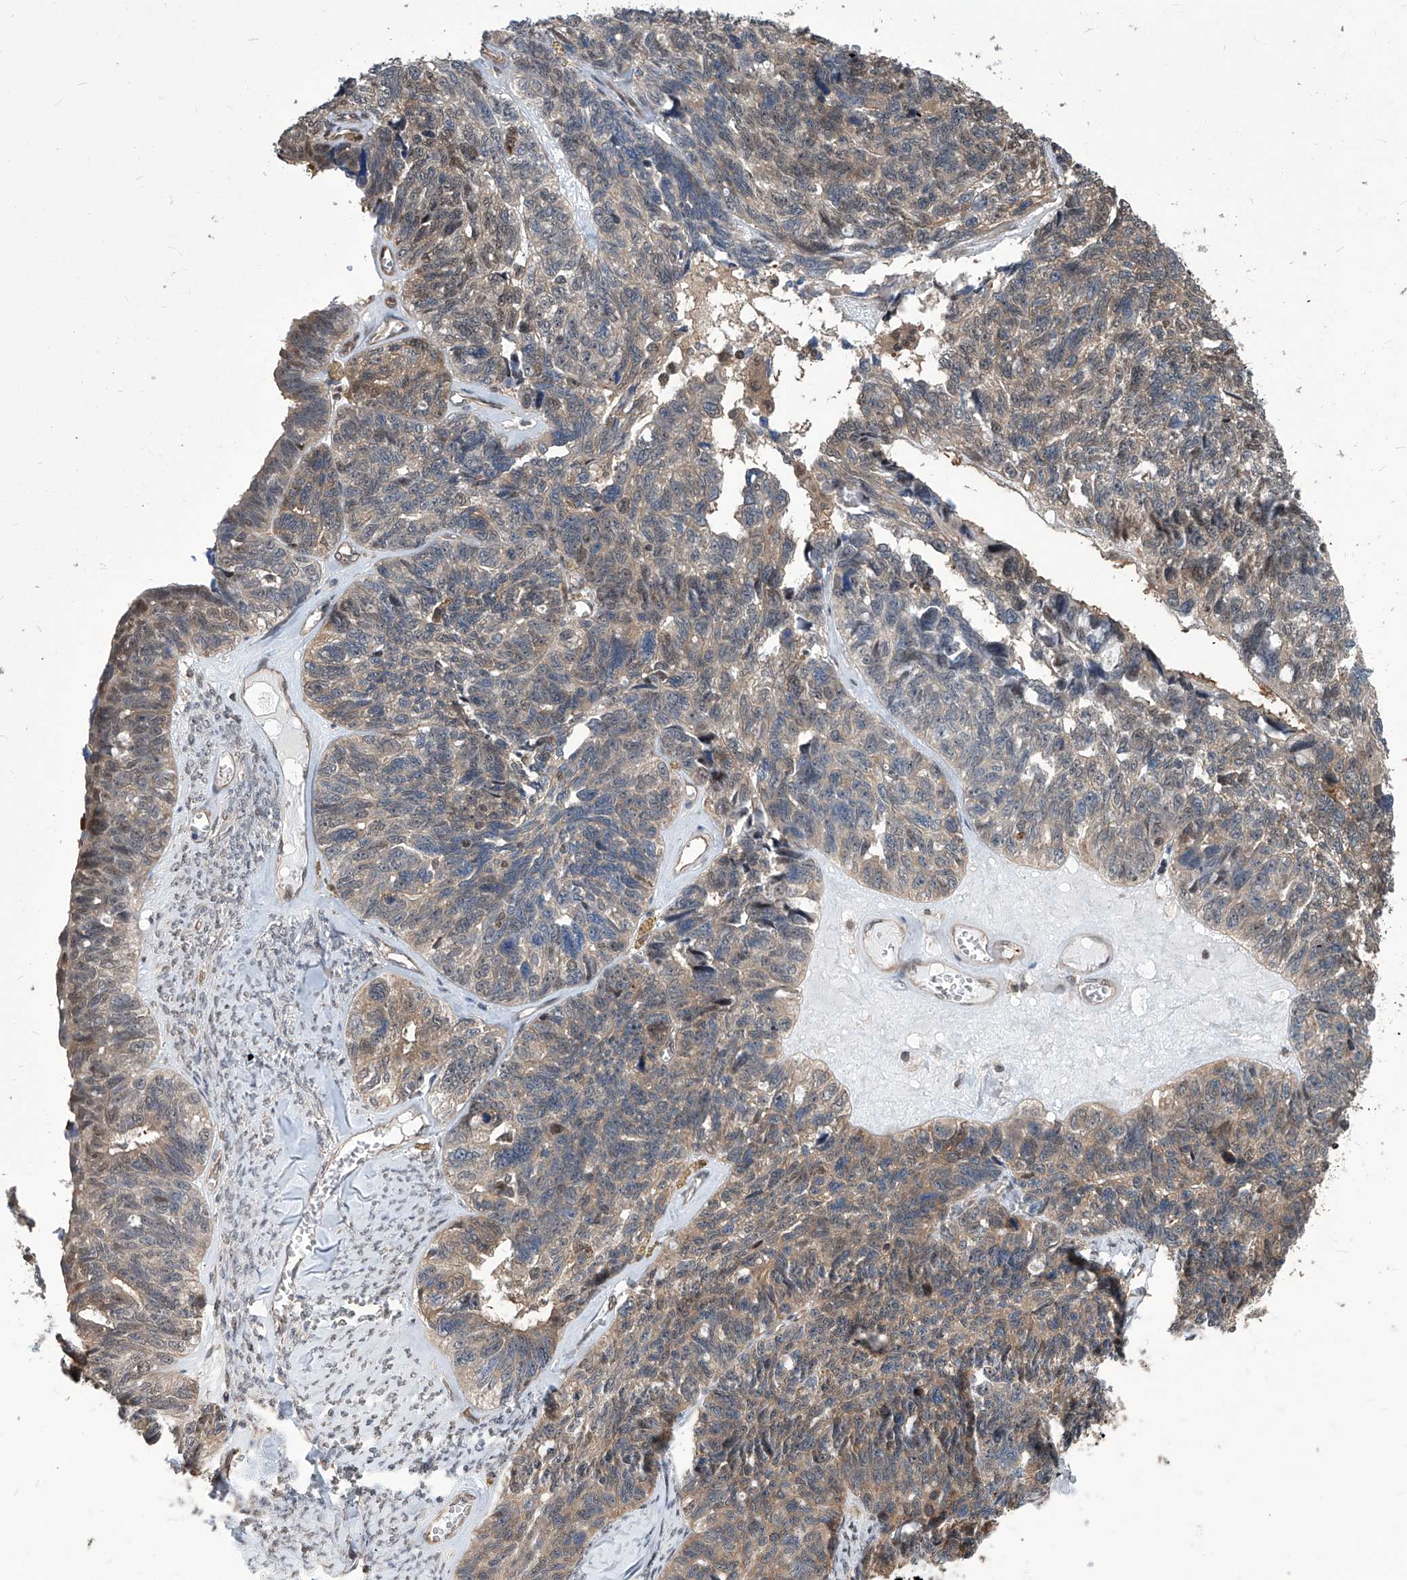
{"staining": {"intensity": "weak", "quantity": "25%-75%", "location": "cytoplasmic/membranous"}, "tissue": "ovarian cancer", "cell_type": "Tumor cells", "image_type": "cancer", "snomed": [{"axis": "morphology", "description": "Cystadenocarcinoma, serous, NOS"}, {"axis": "topography", "description": "Ovary"}], "caption": "High-magnification brightfield microscopy of ovarian serous cystadenocarcinoma stained with DAB (3,3'-diaminobenzidine) (brown) and counterstained with hematoxylin (blue). tumor cells exhibit weak cytoplasmic/membranous staining is appreciated in approximately25%-75% of cells.", "gene": "PSMB1", "patient": {"sex": "female", "age": 79}}